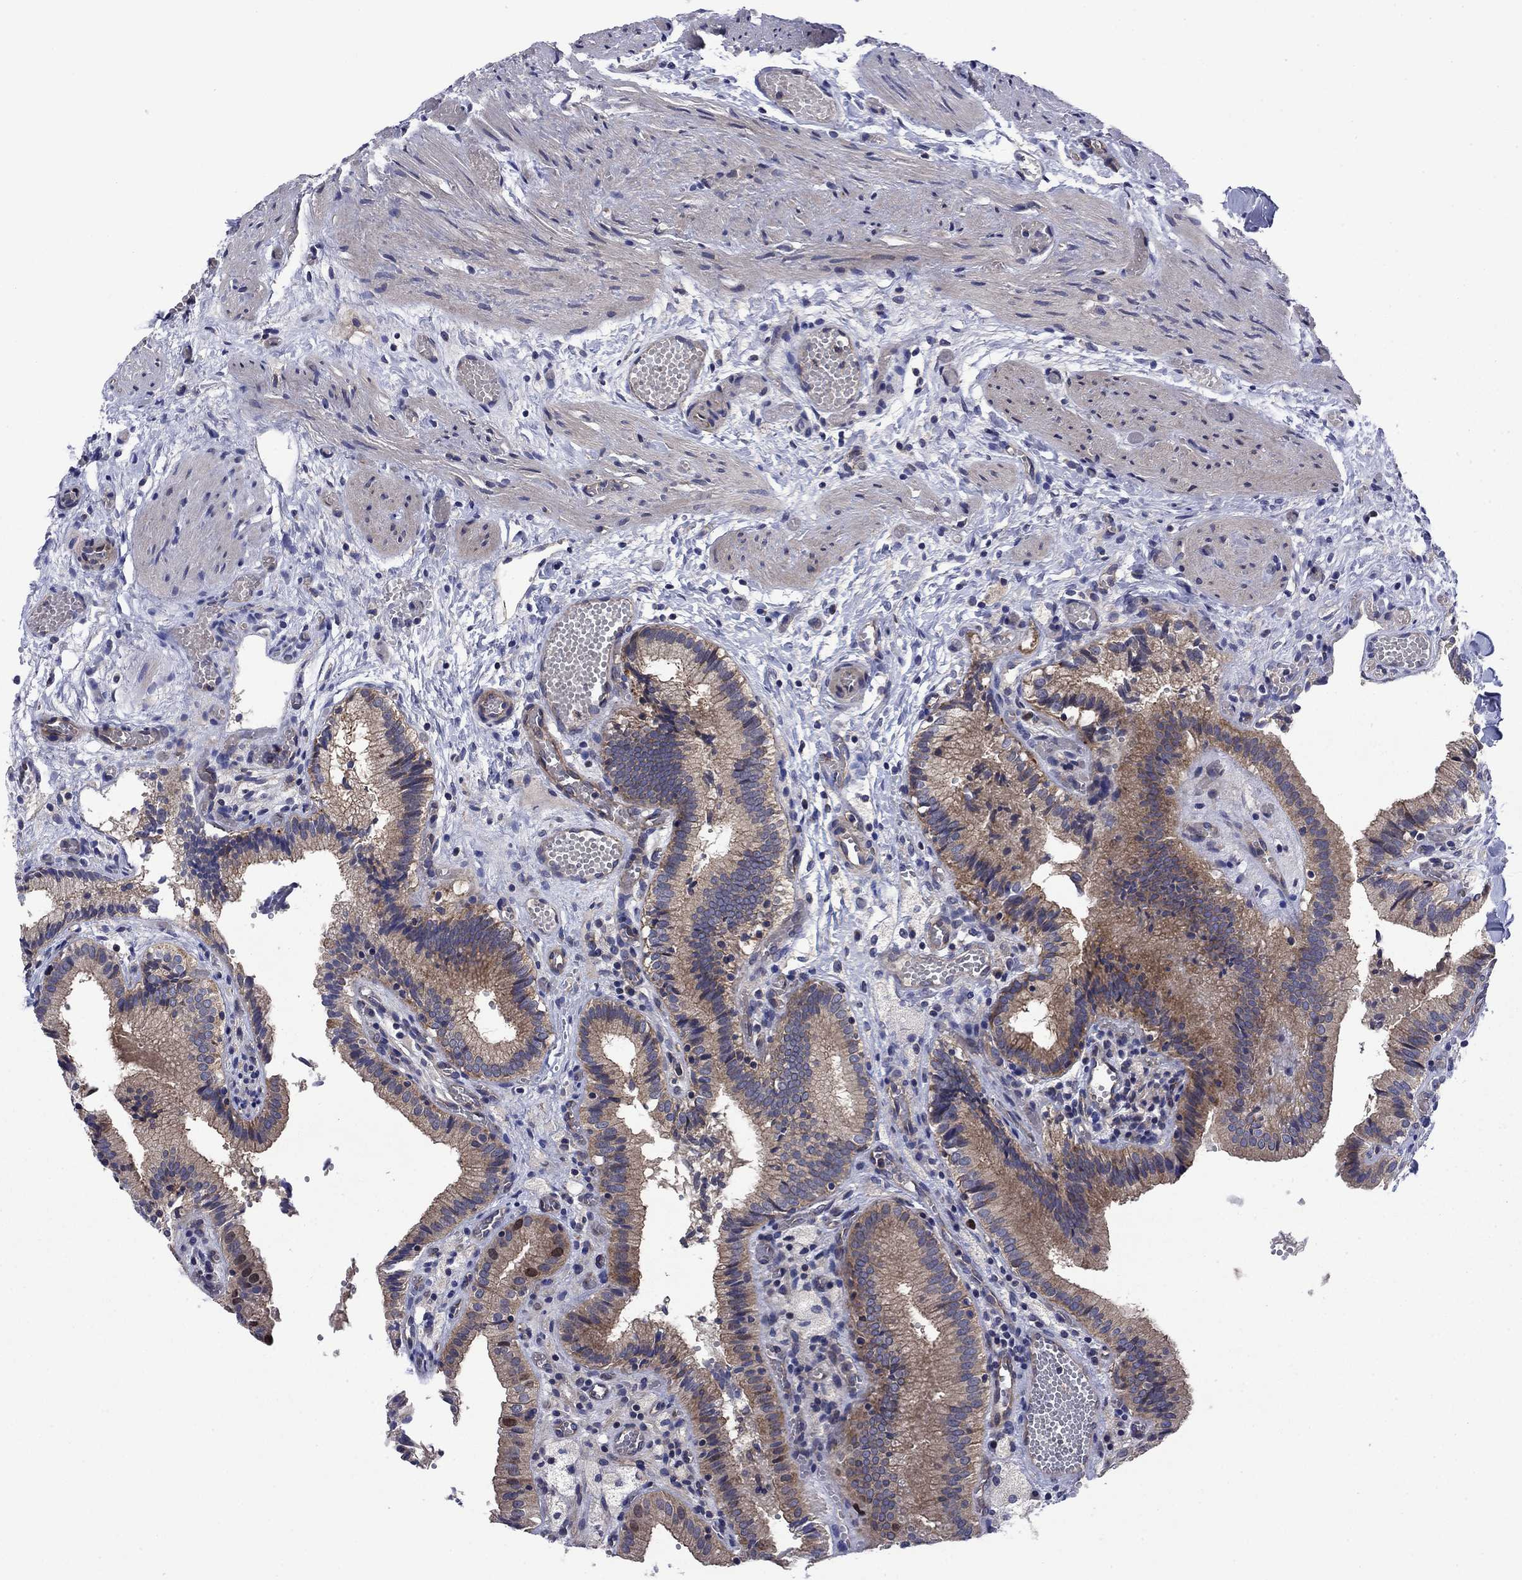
{"staining": {"intensity": "moderate", "quantity": "25%-75%", "location": "cytoplasmic/membranous,nuclear"}, "tissue": "gallbladder", "cell_type": "Glandular cells", "image_type": "normal", "snomed": [{"axis": "morphology", "description": "Normal tissue, NOS"}, {"axis": "topography", "description": "Gallbladder"}], "caption": "IHC staining of unremarkable gallbladder, which shows medium levels of moderate cytoplasmic/membranous,nuclear positivity in about 25%-75% of glandular cells indicating moderate cytoplasmic/membranous,nuclear protein positivity. The staining was performed using DAB (brown) for protein detection and nuclei were counterstained in hematoxylin (blue).", "gene": "KIF22", "patient": {"sex": "female", "age": 24}}